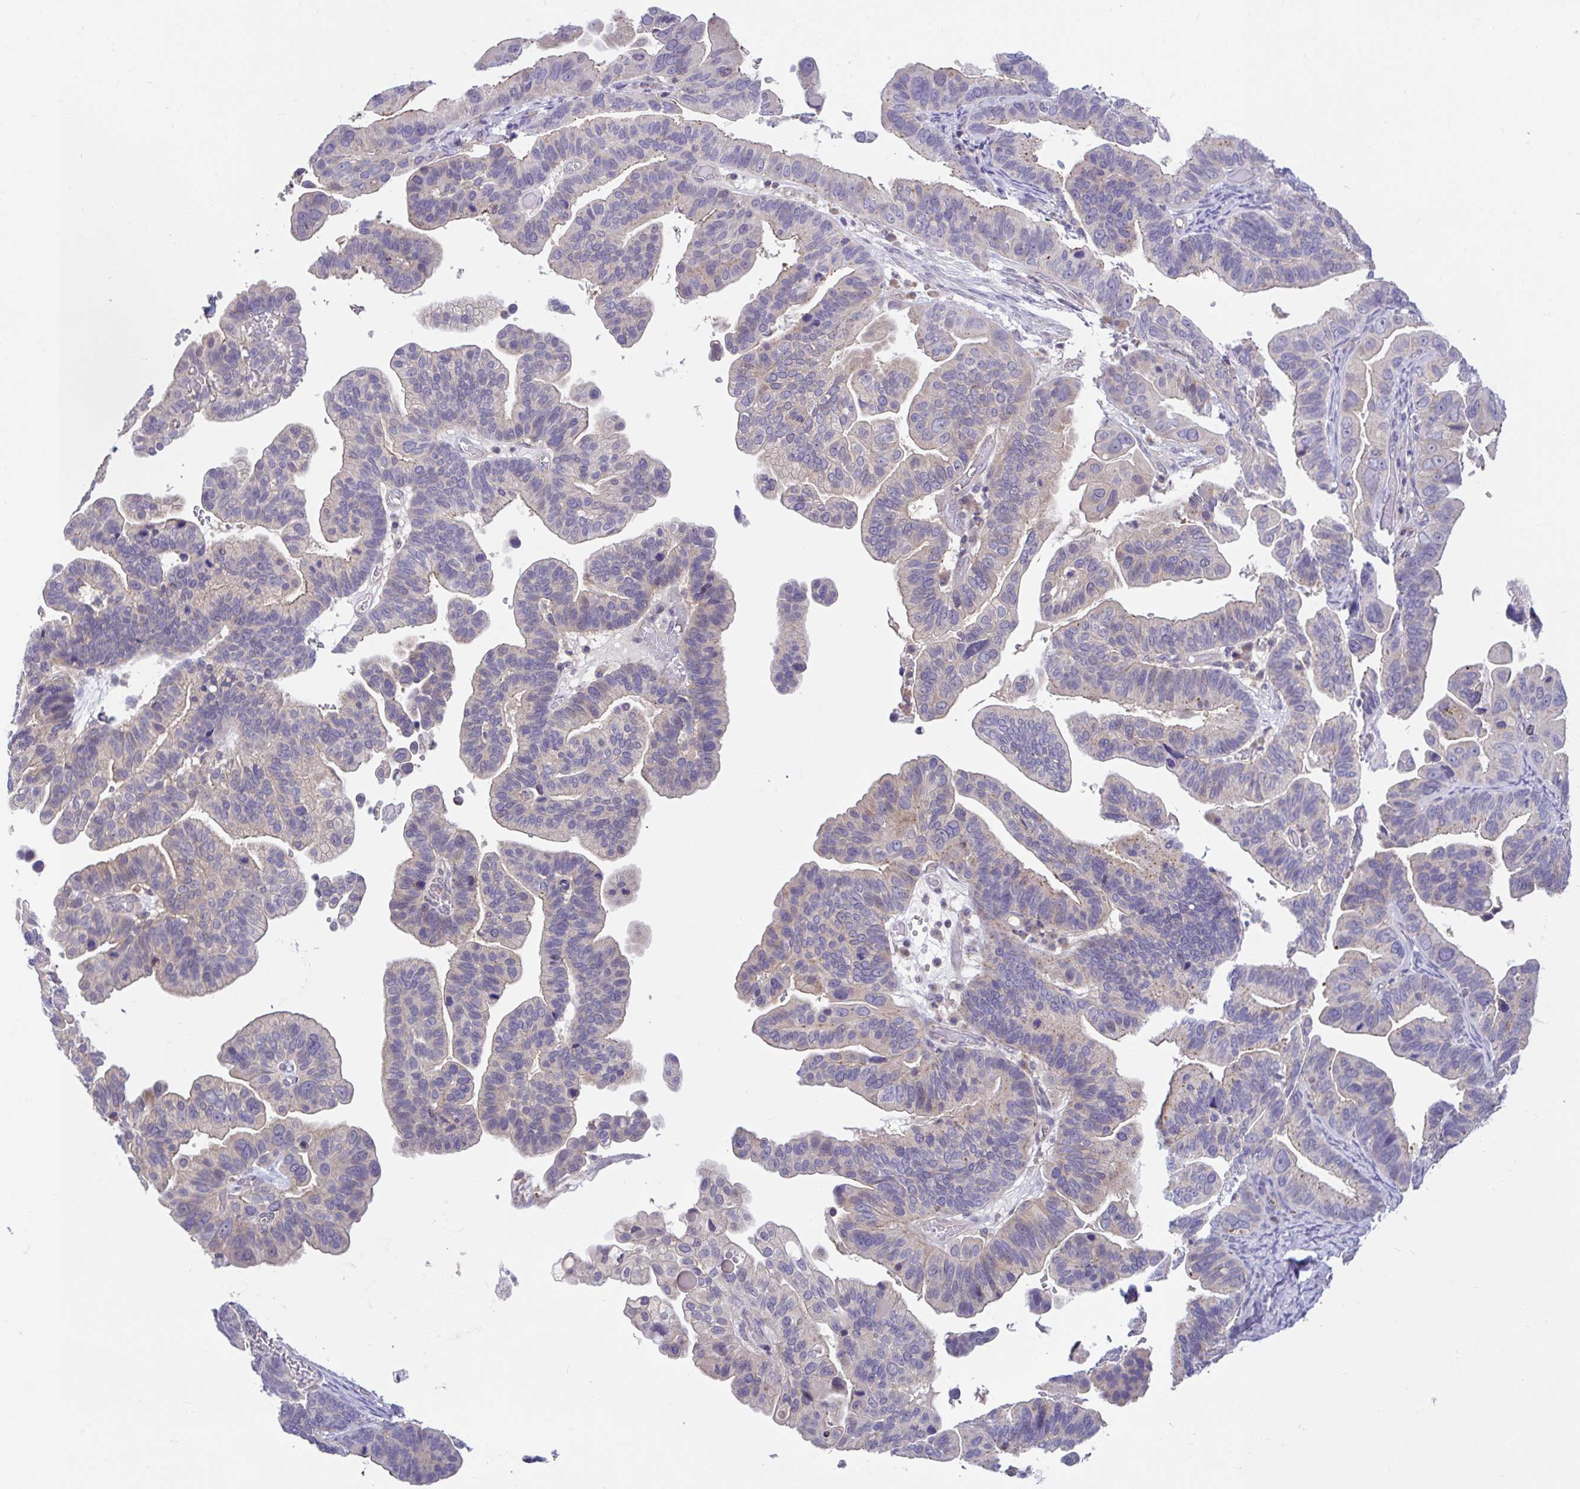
{"staining": {"intensity": "moderate", "quantity": "25%-75%", "location": "cytoplasmic/membranous"}, "tissue": "ovarian cancer", "cell_type": "Tumor cells", "image_type": "cancer", "snomed": [{"axis": "morphology", "description": "Cystadenocarcinoma, serous, NOS"}, {"axis": "topography", "description": "Ovary"}], "caption": "Serous cystadenocarcinoma (ovarian) was stained to show a protein in brown. There is medium levels of moderate cytoplasmic/membranous positivity in about 25%-75% of tumor cells.", "gene": "IST1", "patient": {"sex": "female", "age": 56}}